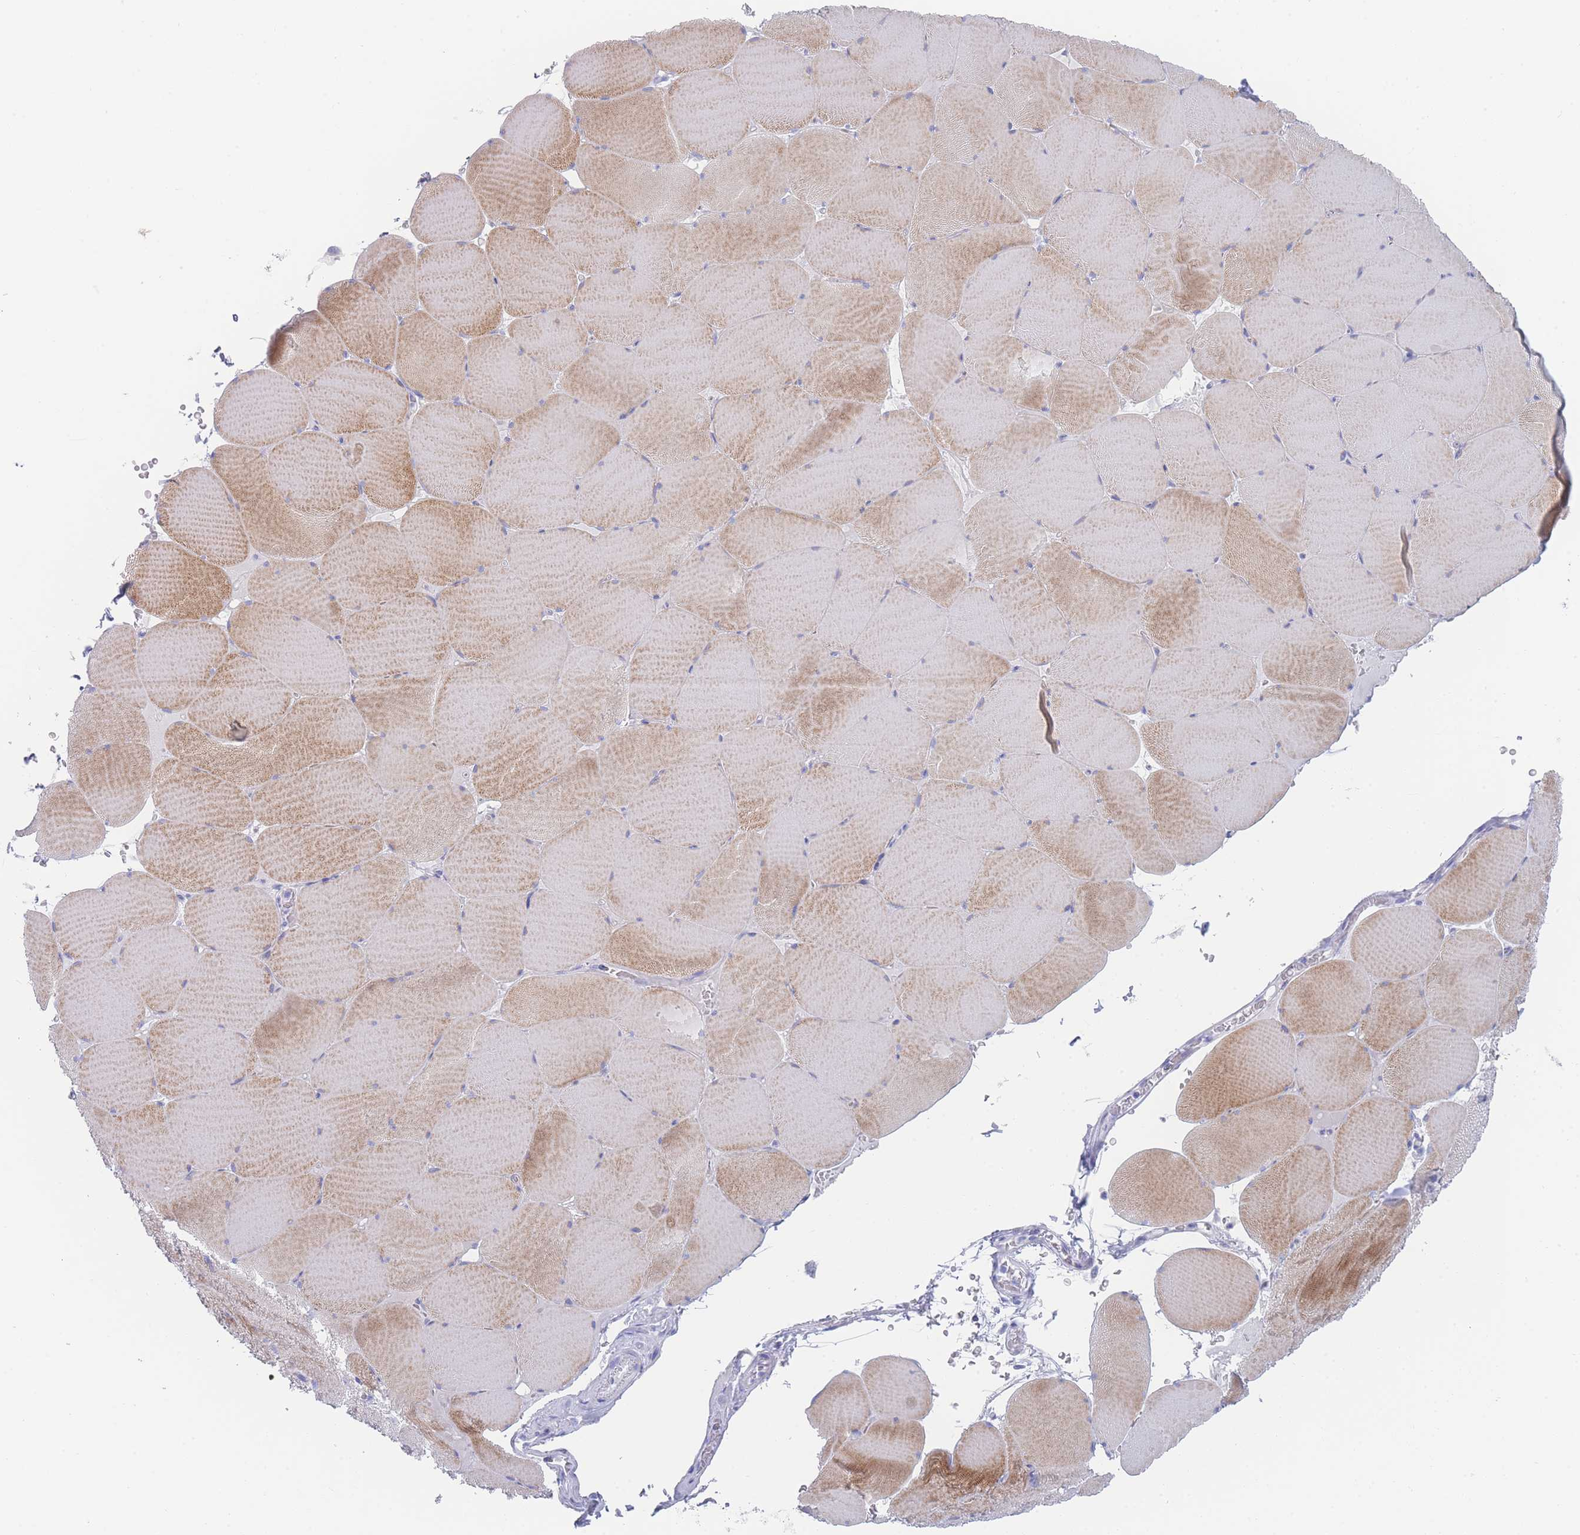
{"staining": {"intensity": "strong", "quantity": "25%-75%", "location": "cytoplasmic/membranous"}, "tissue": "skeletal muscle", "cell_type": "Myocytes", "image_type": "normal", "snomed": [{"axis": "morphology", "description": "Normal tissue, NOS"}, {"axis": "topography", "description": "Skeletal muscle"}, {"axis": "topography", "description": "Head-Neck"}], "caption": "Protein expression analysis of benign skeletal muscle displays strong cytoplasmic/membranous staining in approximately 25%-75% of myocytes. (IHC, brightfield microscopy, high magnification).", "gene": "LRRC37A2", "patient": {"sex": "male", "age": 66}}